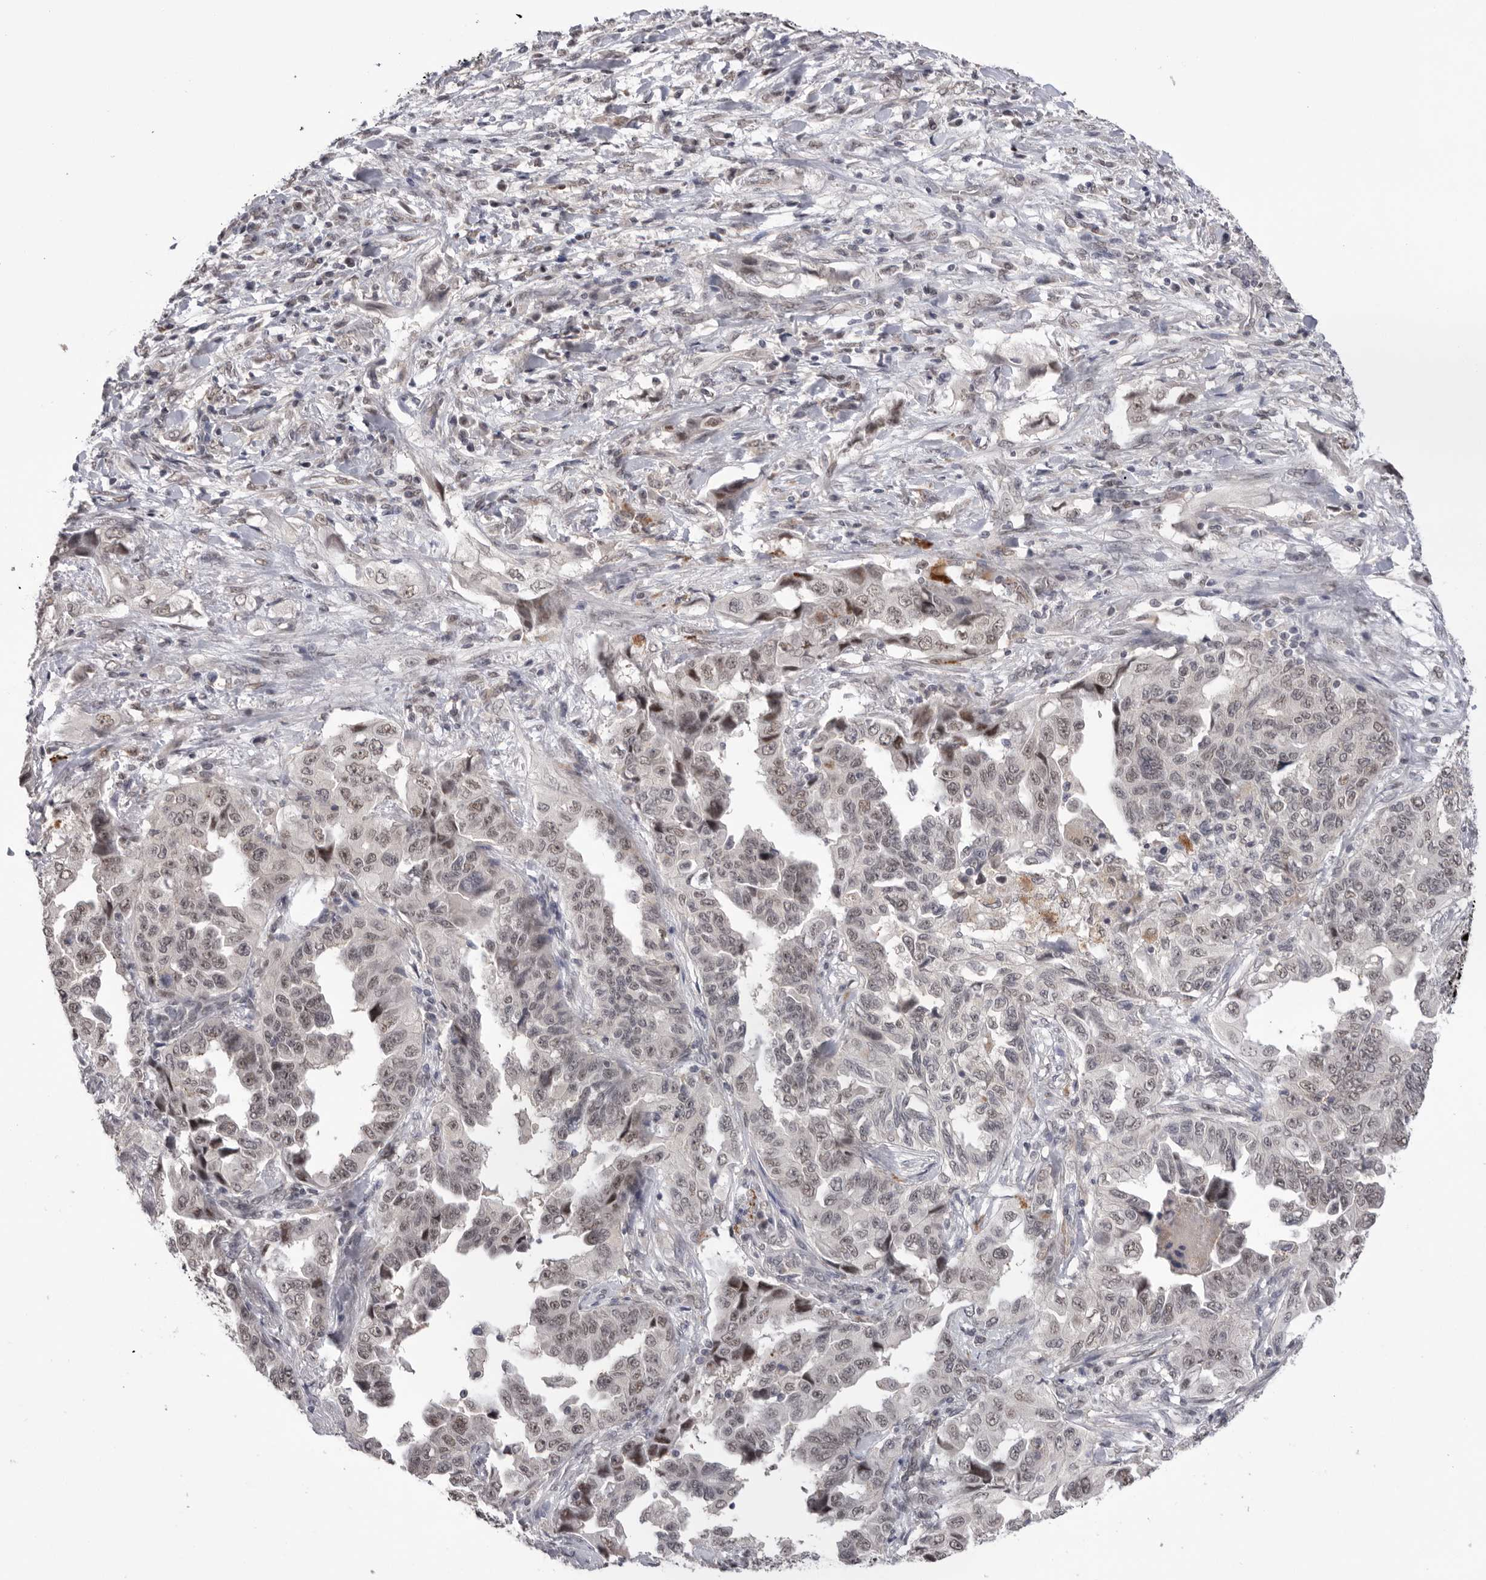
{"staining": {"intensity": "weak", "quantity": "25%-75%", "location": "nuclear"}, "tissue": "lung cancer", "cell_type": "Tumor cells", "image_type": "cancer", "snomed": [{"axis": "morphology", "description": "Adenocarcinoma, NOS"}, {"axis": "topography", "description": "Lung"}], "caption": "Immunohistochemical staining of adenocarcinoma (lung) reveals low levels of weak nuclear protein staining in approximately 25%-75% of tumor cells.", "gene": "BCLAF3", "patient": {"sex": "female", "age": 51}}